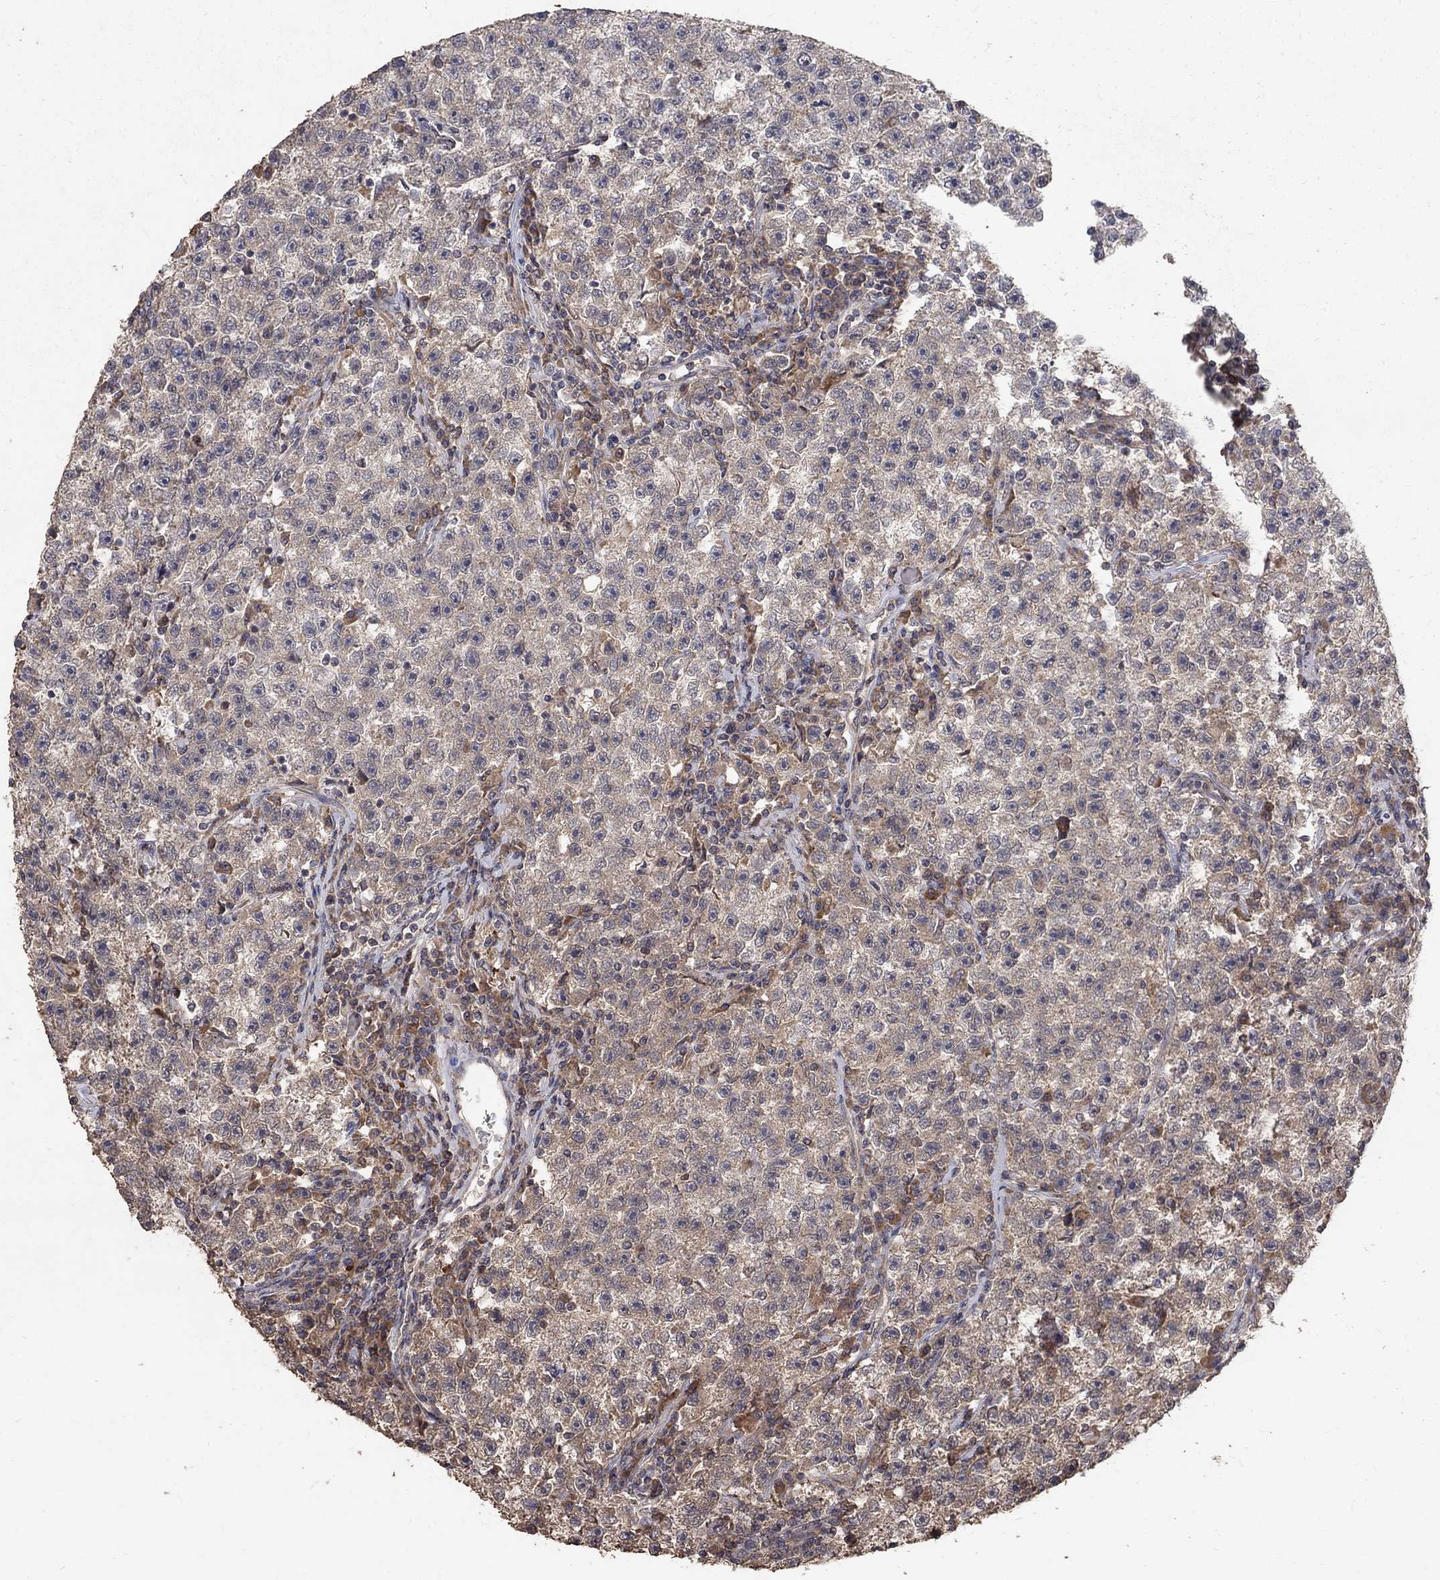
{"staining": {"intensity": "weak", "quantity": "25%-75%", "location": "cytoplasmic/membranous"}, "tissue": "testis cancer", "cell_type": "Tumor cells", "image_type": "cancer", "snomed": [{"axis": "morphology", "description": "Seminoma, NOS"}, {"axis": "topography", "description": "Testis"}], "caption": "Testis cancer stained for a protein demonstrates weak cytoplasmic/membranous positivity in tumor cells. Immunohistochemistry (ihc) stains the protein in brown and the nuclei are stained blue.", "gene": "C17orf75", "patient": {"sex": "male", "age": 22}}